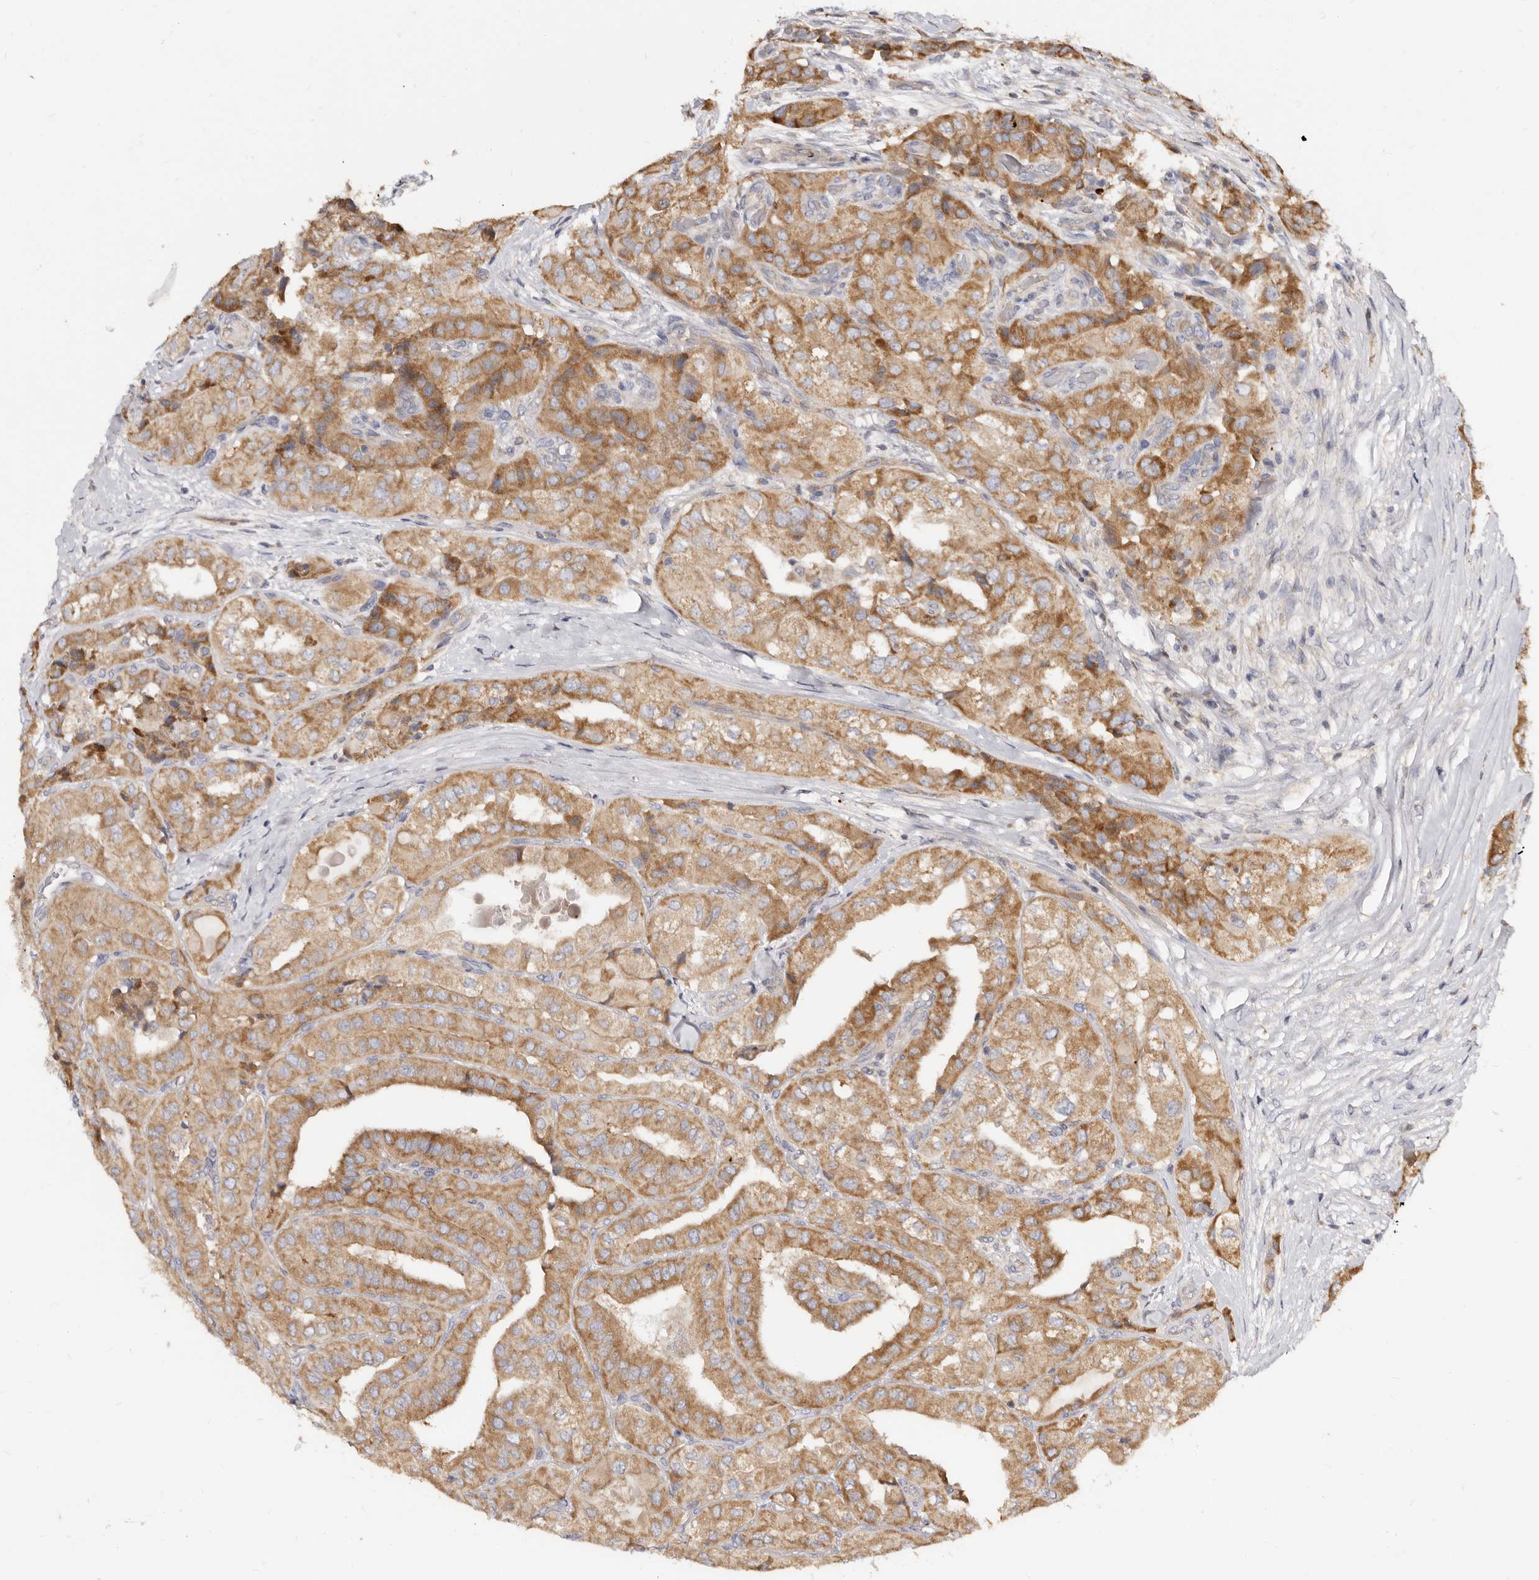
{"staining": {"intensity": "moderate", "quantity": ">75%", "location": "cytoplasmic/membranous"}, "tissue": "thyroid cancer", "cell_type": "Tumor cells", "image_type": "cancer", "snomed": [{"axis": "morphology", "description": "Papillary adenocarcinoma, NOS"}, {"axis": "topography", "description": "Thyroid gland"}], "caption": "An immunohistochemistry histopathology image of tumor tissue is shown. Protein staining in brown shows moderate cytoplasmic/membranous positivity in thyroid cancer within tumor cells. (DAB IHC with brightfield microscopy, high magnification).", "gene": "BAIAP2L1", "patient": {"sex": "female", "age": 59}}